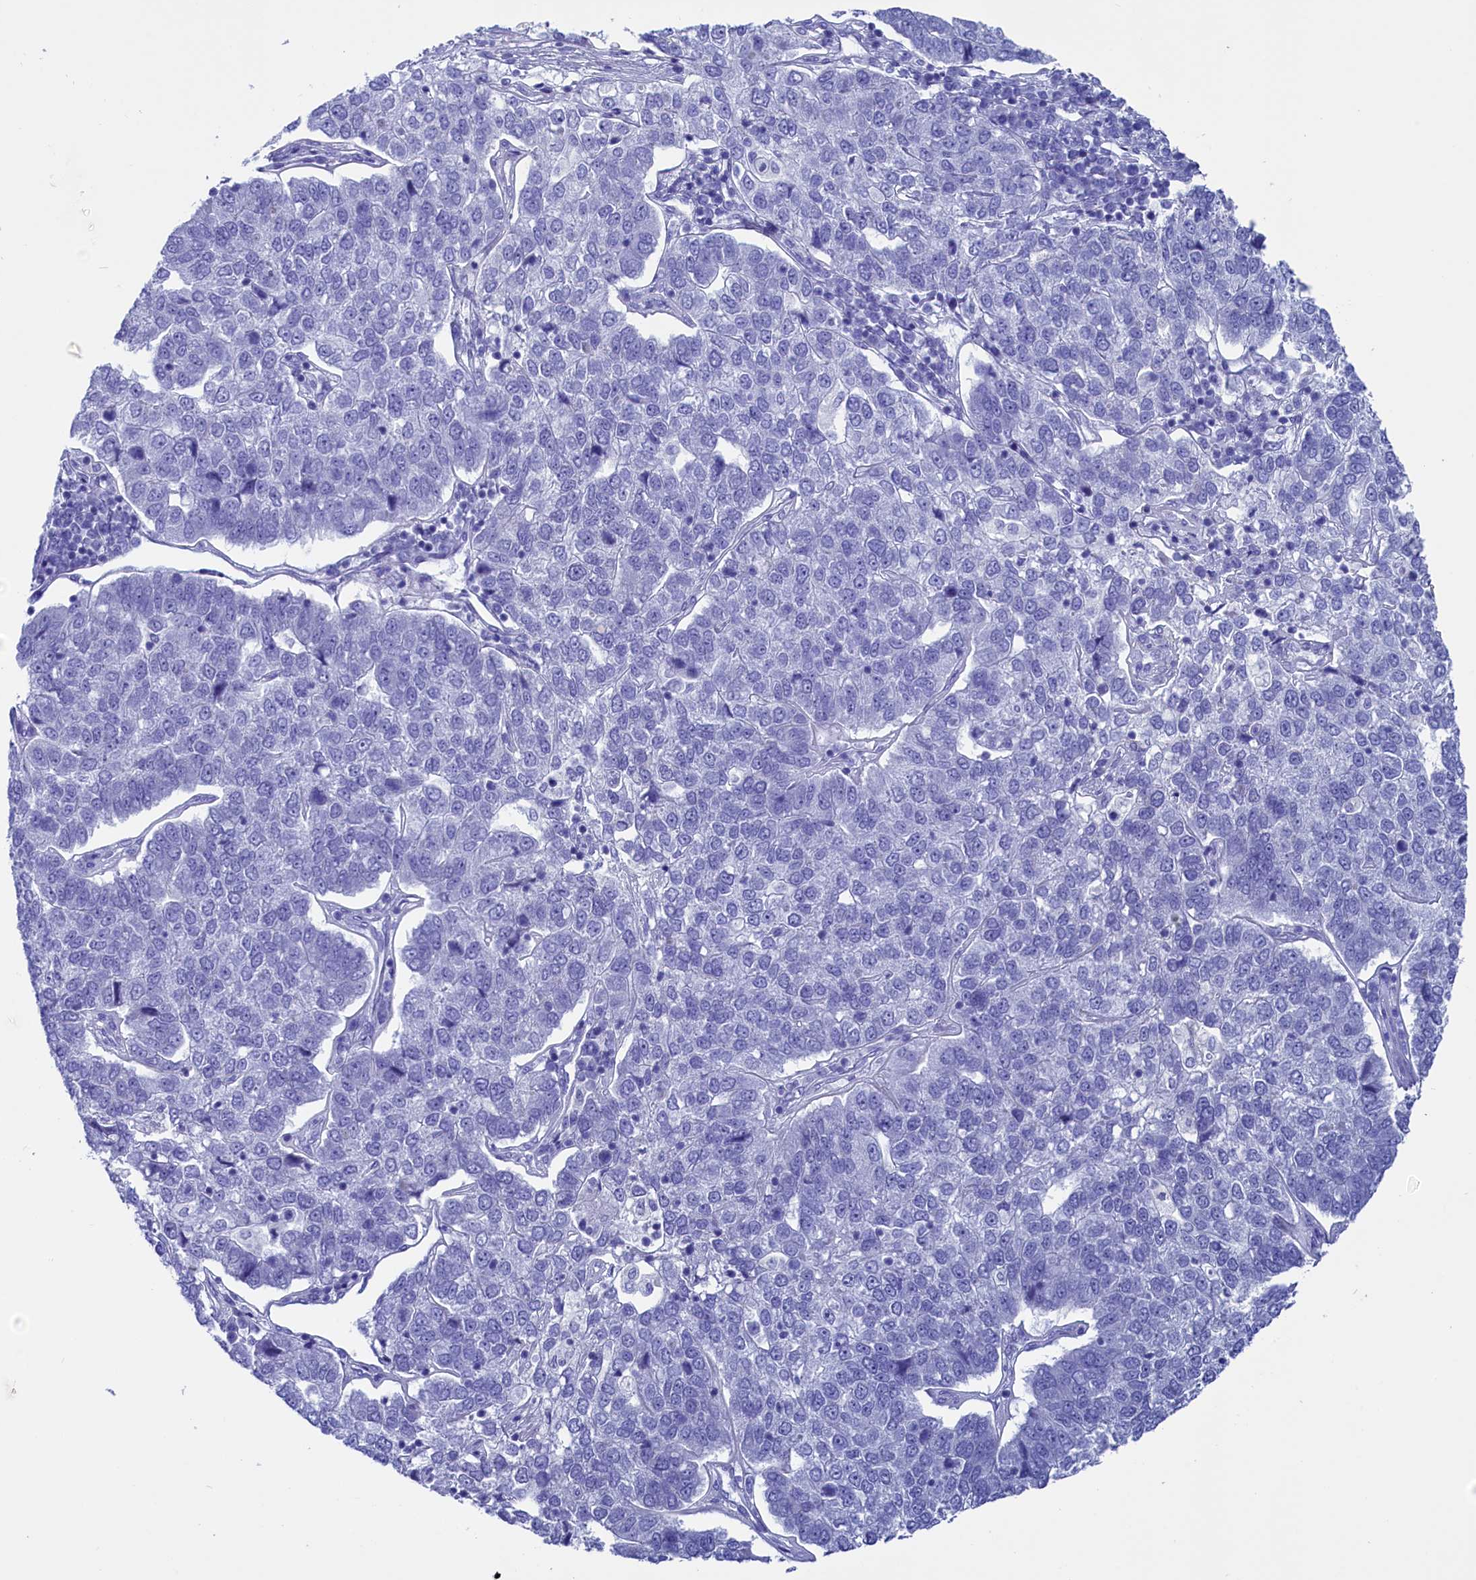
{"staining": {"intensity": "negative", "quantity": "none", "location": "none"}, "tissue": "pancreatic cancer", "cell_type": "Tumor cells", "image_type": "cancer", "snomed": [{"axis": "morphology", "description": "Adenocarcinoma, NOS"}, {"axis": "topography", "description": "Pancreas"}], "caption": "Tumor cells show no significant protein expression in pancreatic adenocarcinoma.", "gene": "ANKRD29", "patient": {"sex": "female", "age": 61}}